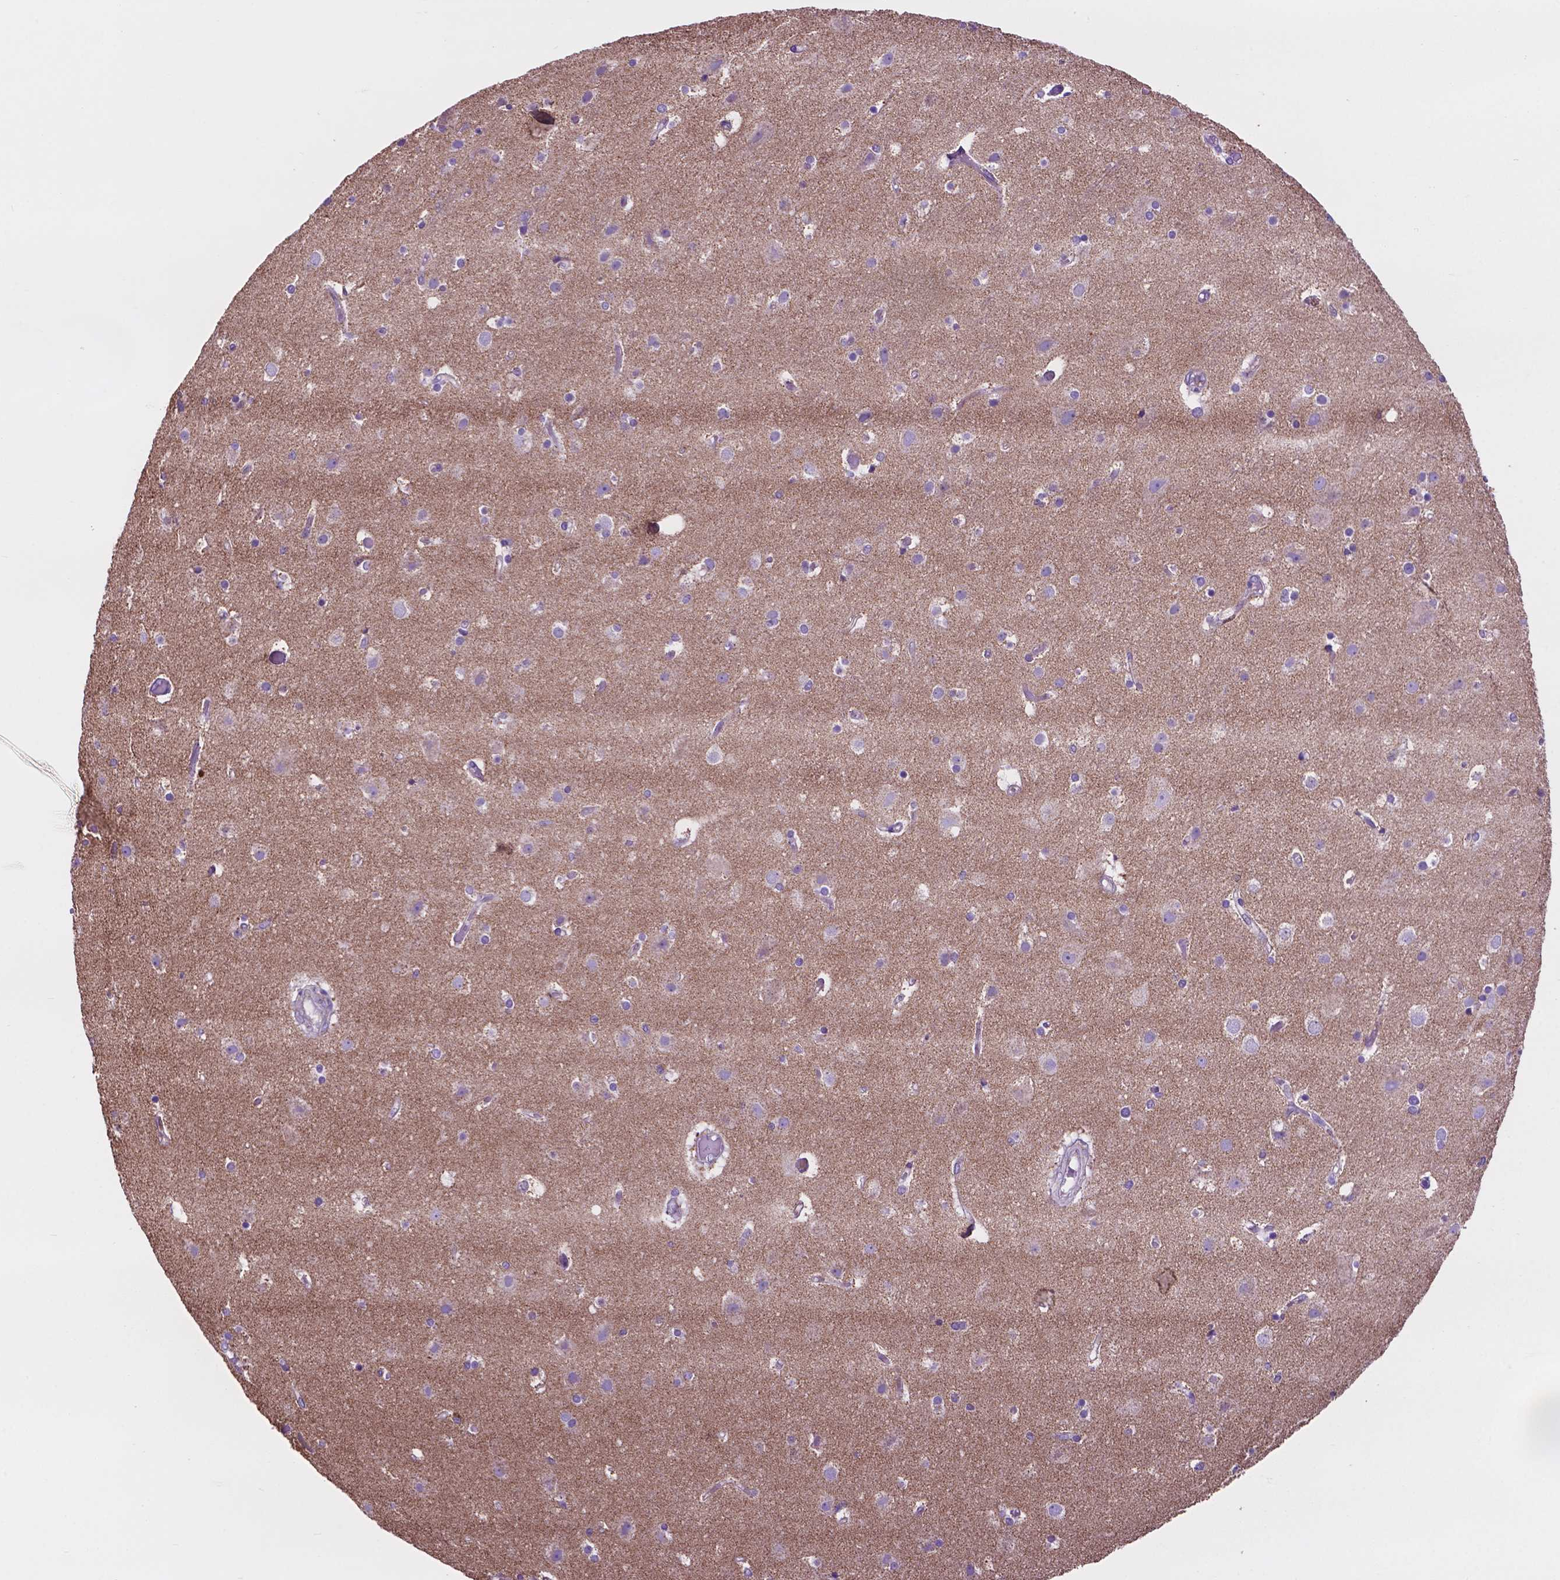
{"staining": {"intensity": "negative", "quantity": "none", "location": "none"}, "tissue": "cerebral cortex", "cell_type": "Endothelial cells", "image_type": "normal", "snomed": [{"axis": "morphology", "description": "Normal tissue, NOS"}, {"axis": "topography", "description": "Cerebral cortex"}], "caption": "Photomicrograph shows no significant protein staining in endothelial cells of normal cerebral cortex.", "gene": "TMEM121B", "patient": {"sex": "female", "age": 52}}